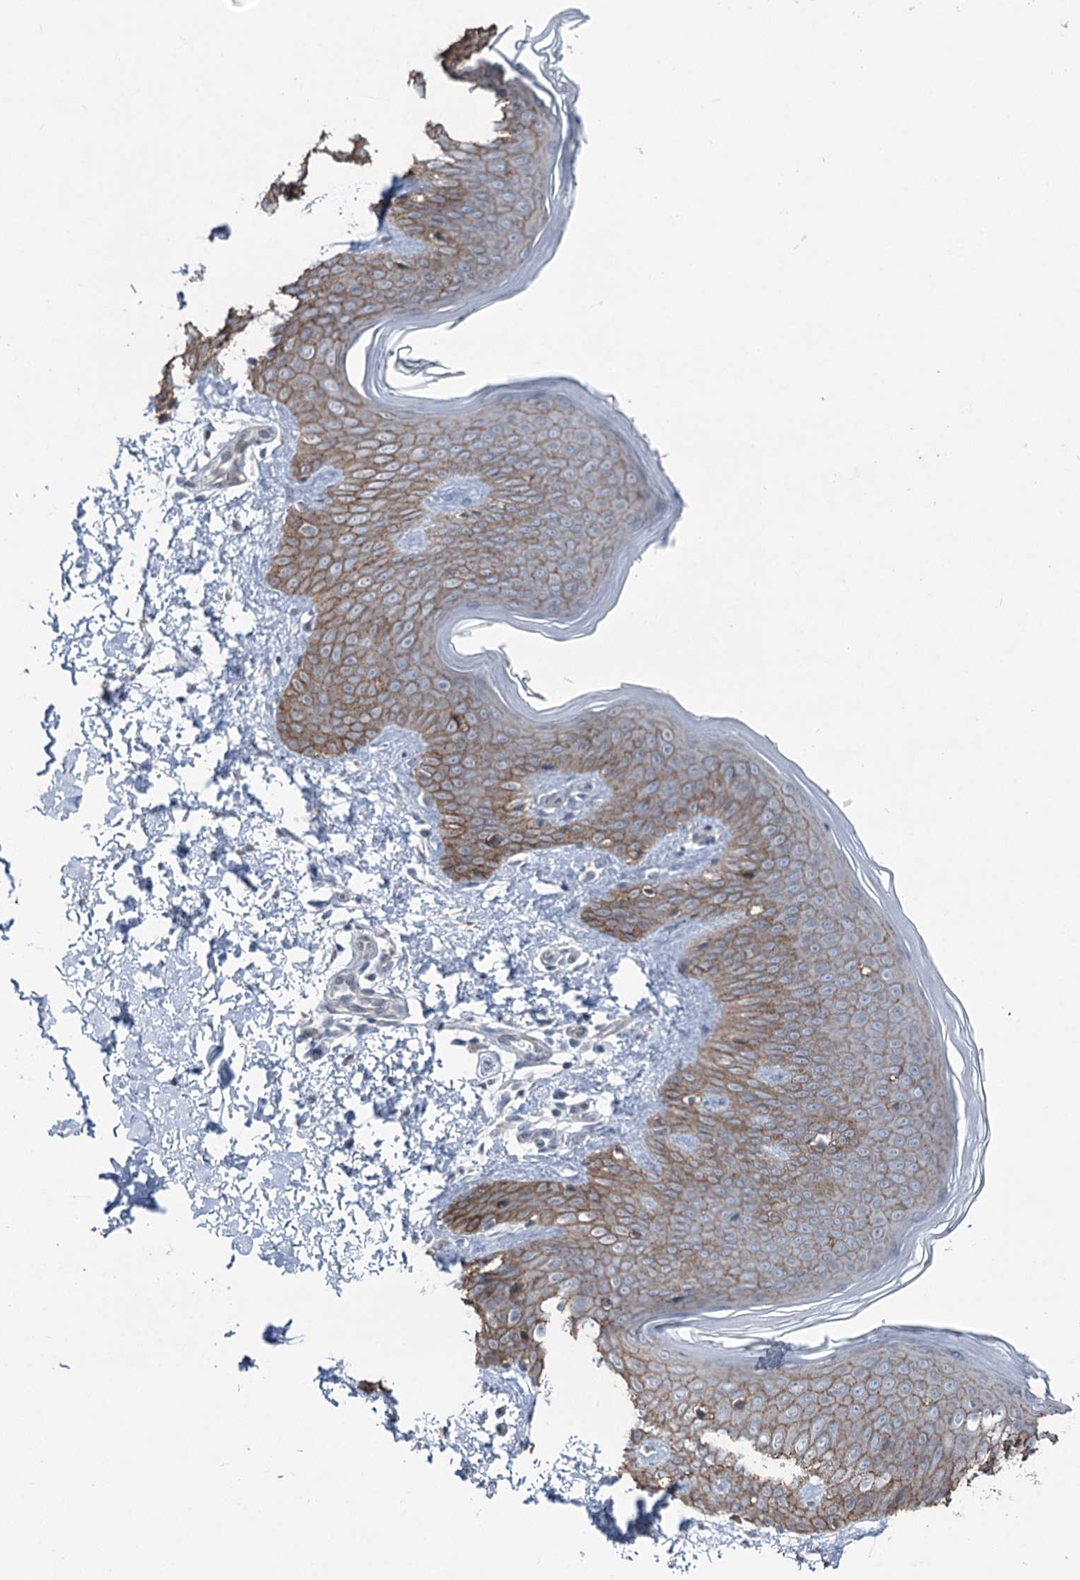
{"staining": {"intensity": "negative", "quantity": "none", "location": "none"}, "tissue": "skin", "cell_type": "Fibroblasts", "image_type": "normal", "snomed": [{"axis": "morphology", "description": "Normal tissue, NOS"}, {"axis": "topography", "description": "Skin"}], "caption": "Image shows no significant protein expression in fibroblasts of benign skin. (DAB (3,3'-diaminobenzidine) immunohistochemistry (IHC), high magnification).", "gene": "FAM120B", "patient": {"sex": "male", "age": 36}}